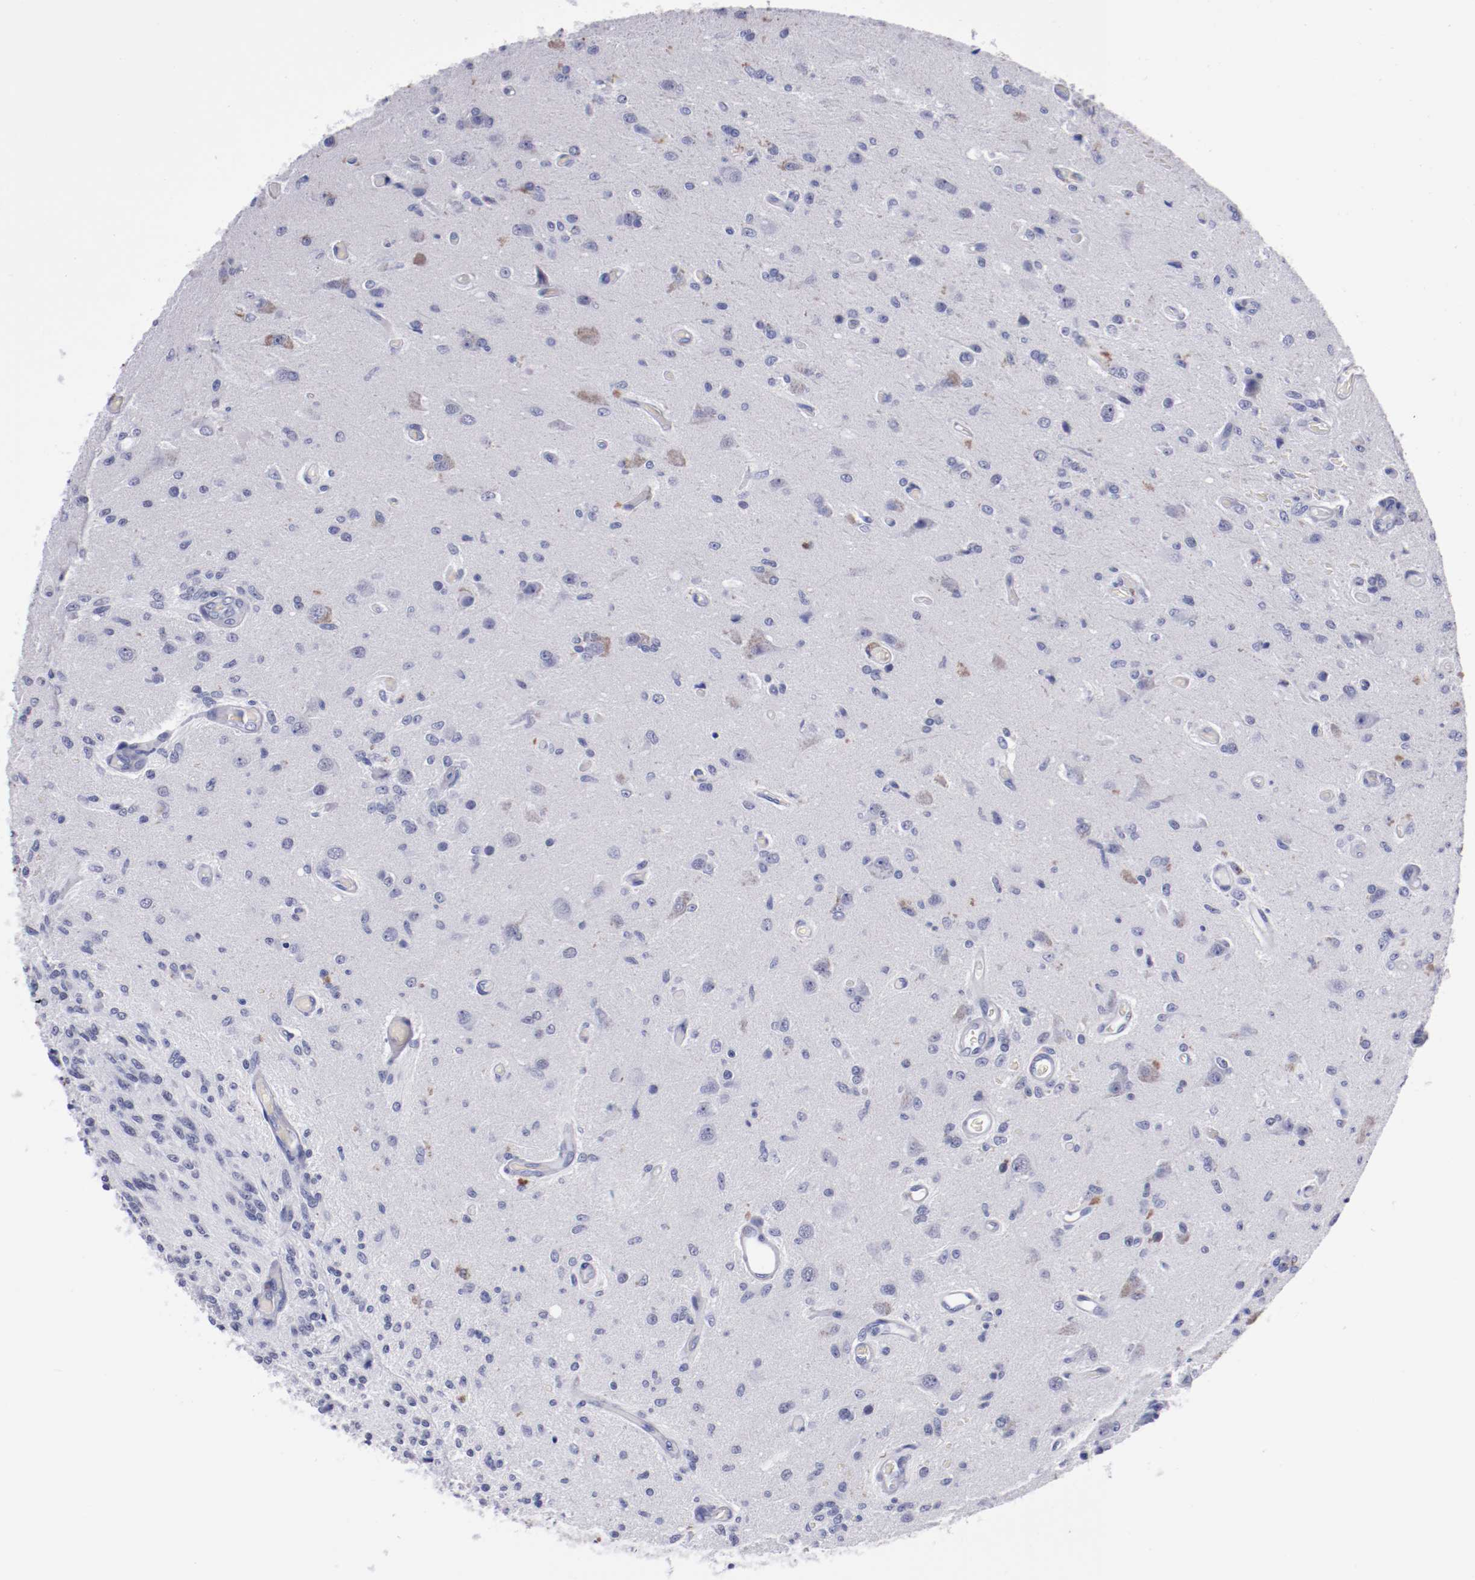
{"staining": {"intensity": "negative", "quantity": "none", "location": "none"}, "tissue": "glioma", "cell_type": "Tumor cells", "image_type": "cancer", "snomed": [{"axis": "morphology", "description": "Normal tissue, NOS"}, {"axis": "morphology", "description": "Glioma, malignant, High grade"}, {"axis": "topography", "description": "Cerebral cortex"}], "caption": "Immunohistochemistry (IHC) photomicrograph of neoplastic tissue: human malignant high-grade glioma stained with DAB exhibits no significant protein positivity in tumor cells.", "gene": "HNF1B", "patient": {"sex": "male", "age": 77}}